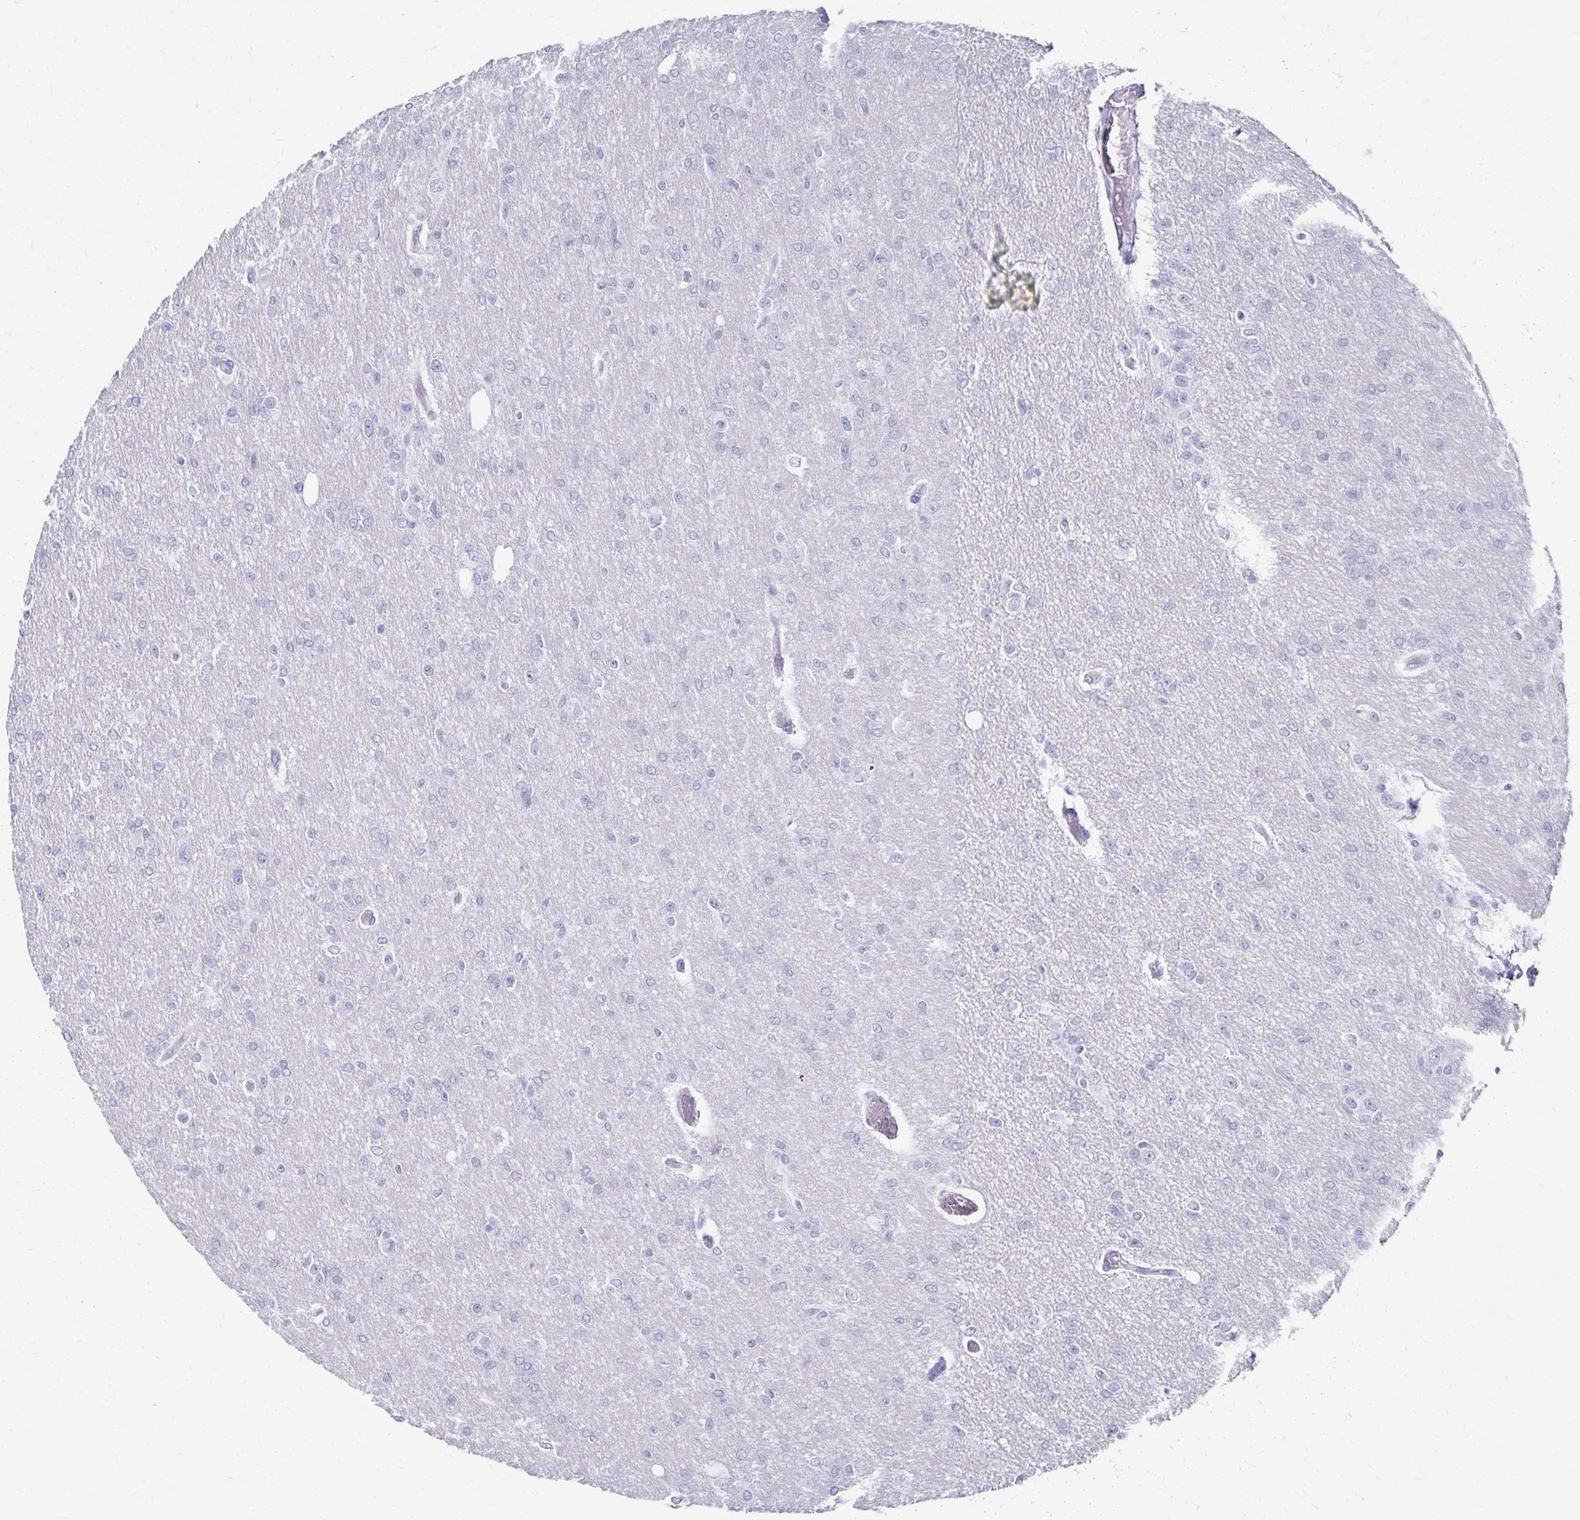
{"staining": {"intensity": "negative", "quantity": "none", "location": "none"}, "tissue": "glioma", "cell_type": "Tumor cells", "image_type": "cancer", "snomed": [{"axis": "morphology", "description": "Glioma, malignant, Low grade"}, {"axis": "topography", "description": "Brain"}], "caption": "The immunohistochemistry (IHC) photomicrograph has no significant staining in tumor cells of malignant low-grade glioma tissue. (Stains: DAB (3,3'-diaminobenzidine) immunohistochemistry (IHC) with hematoxylin counter stain, Microscopy: brightfield microscopy at high magnification).", "gene": "GIP", "patient": {"sex": "male", "age": 26}}